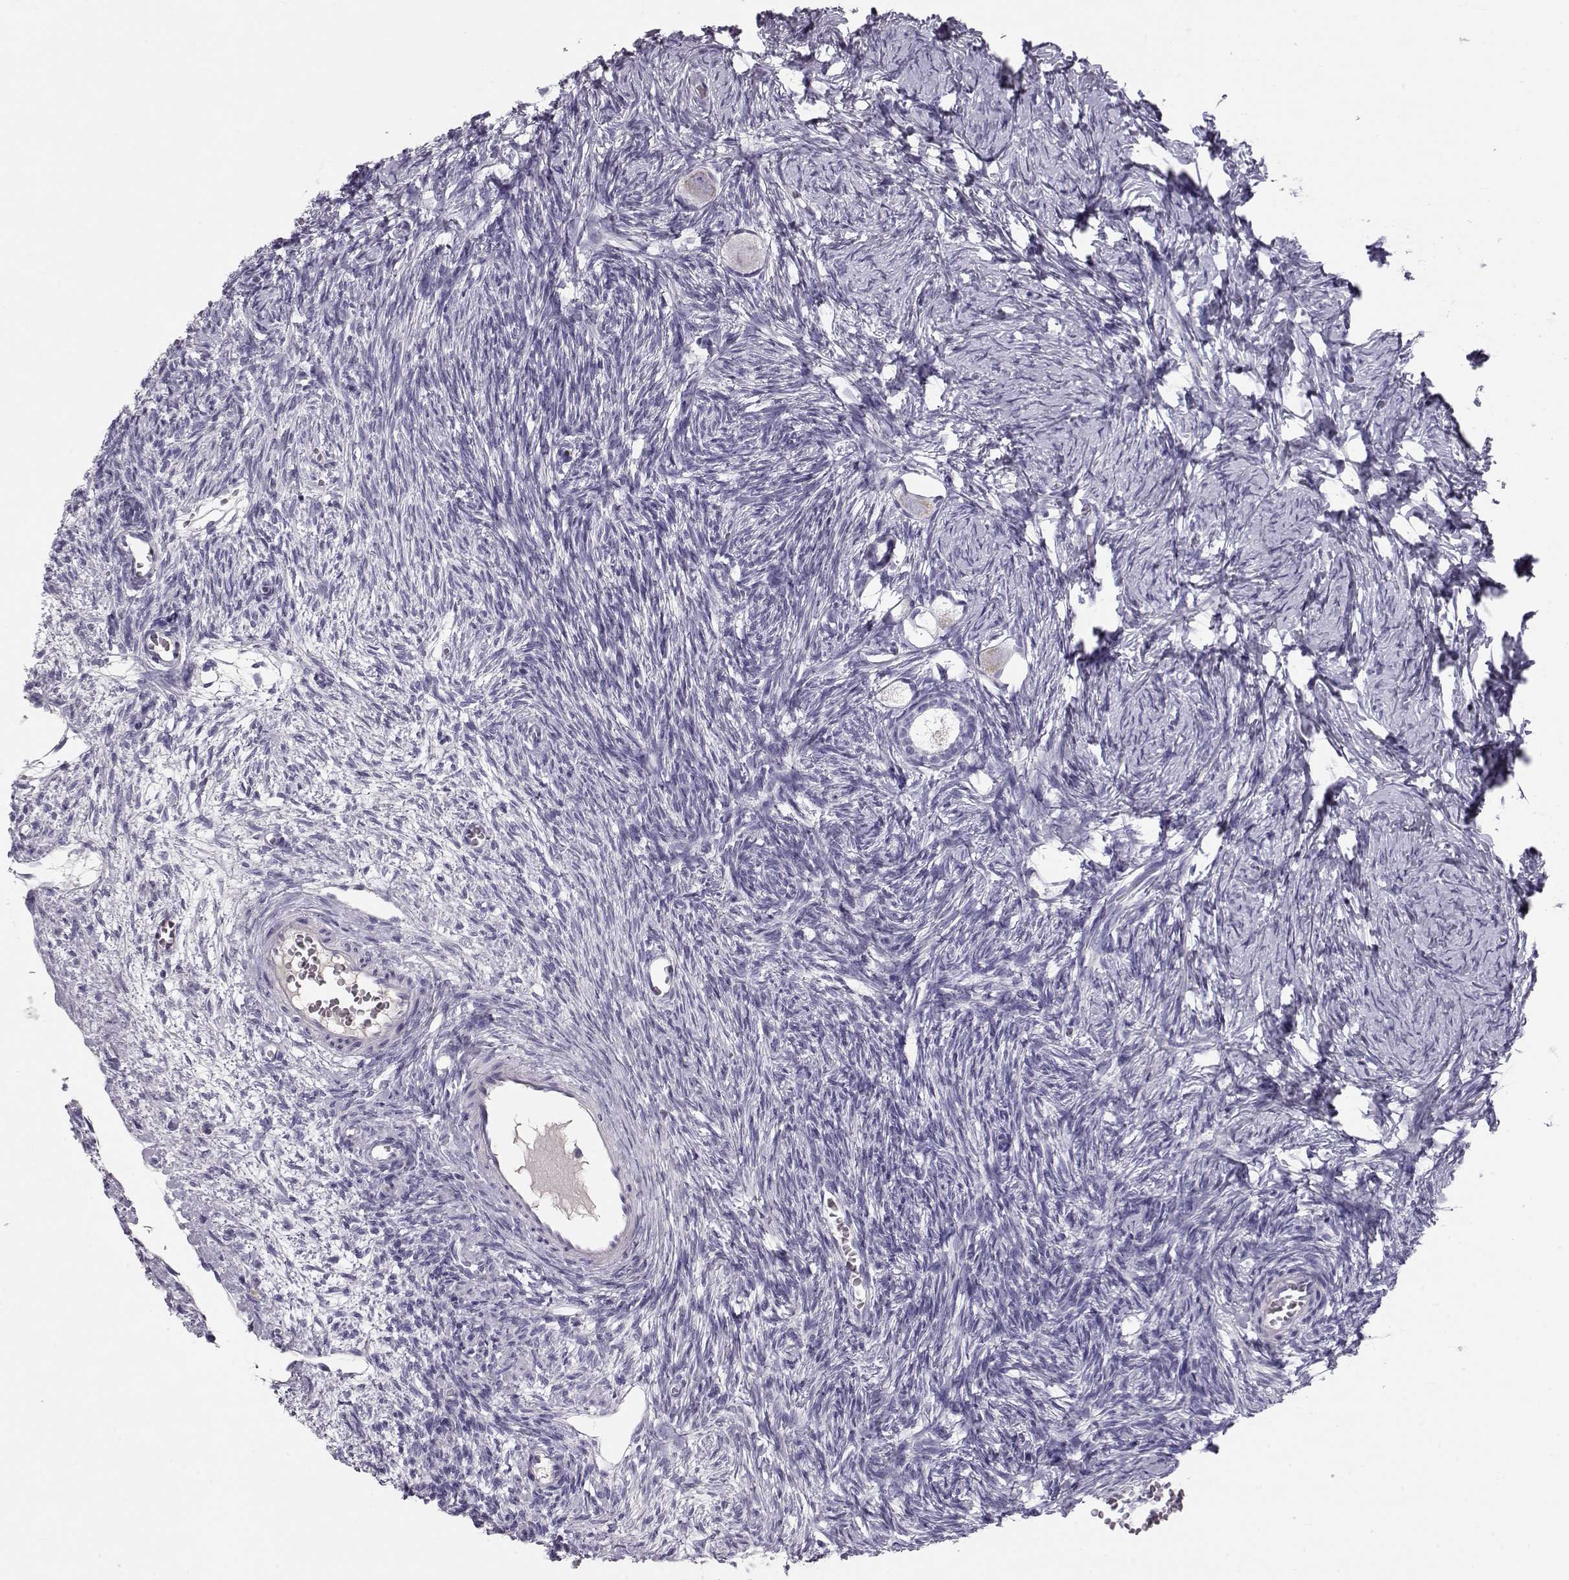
{"staining": {"intensity": "negative", "quantity": "none", "location": "none"}, "tissue": "ovary", "cell_type": "Follicle cells", "image_type": "normal", "snomed": [{"axis": "morphology", "description": "Normal tissue, NOS"}, {"axis": "topography", "description": "Ovary"}], "caption": "Immunohistochemistry micrograph of benign ovary: human ovary stained with DAB demonstrates no significant protein positivity in follicle cells.", "gene": "GPR26", "patient": {"sex": "female", "age": 27}}